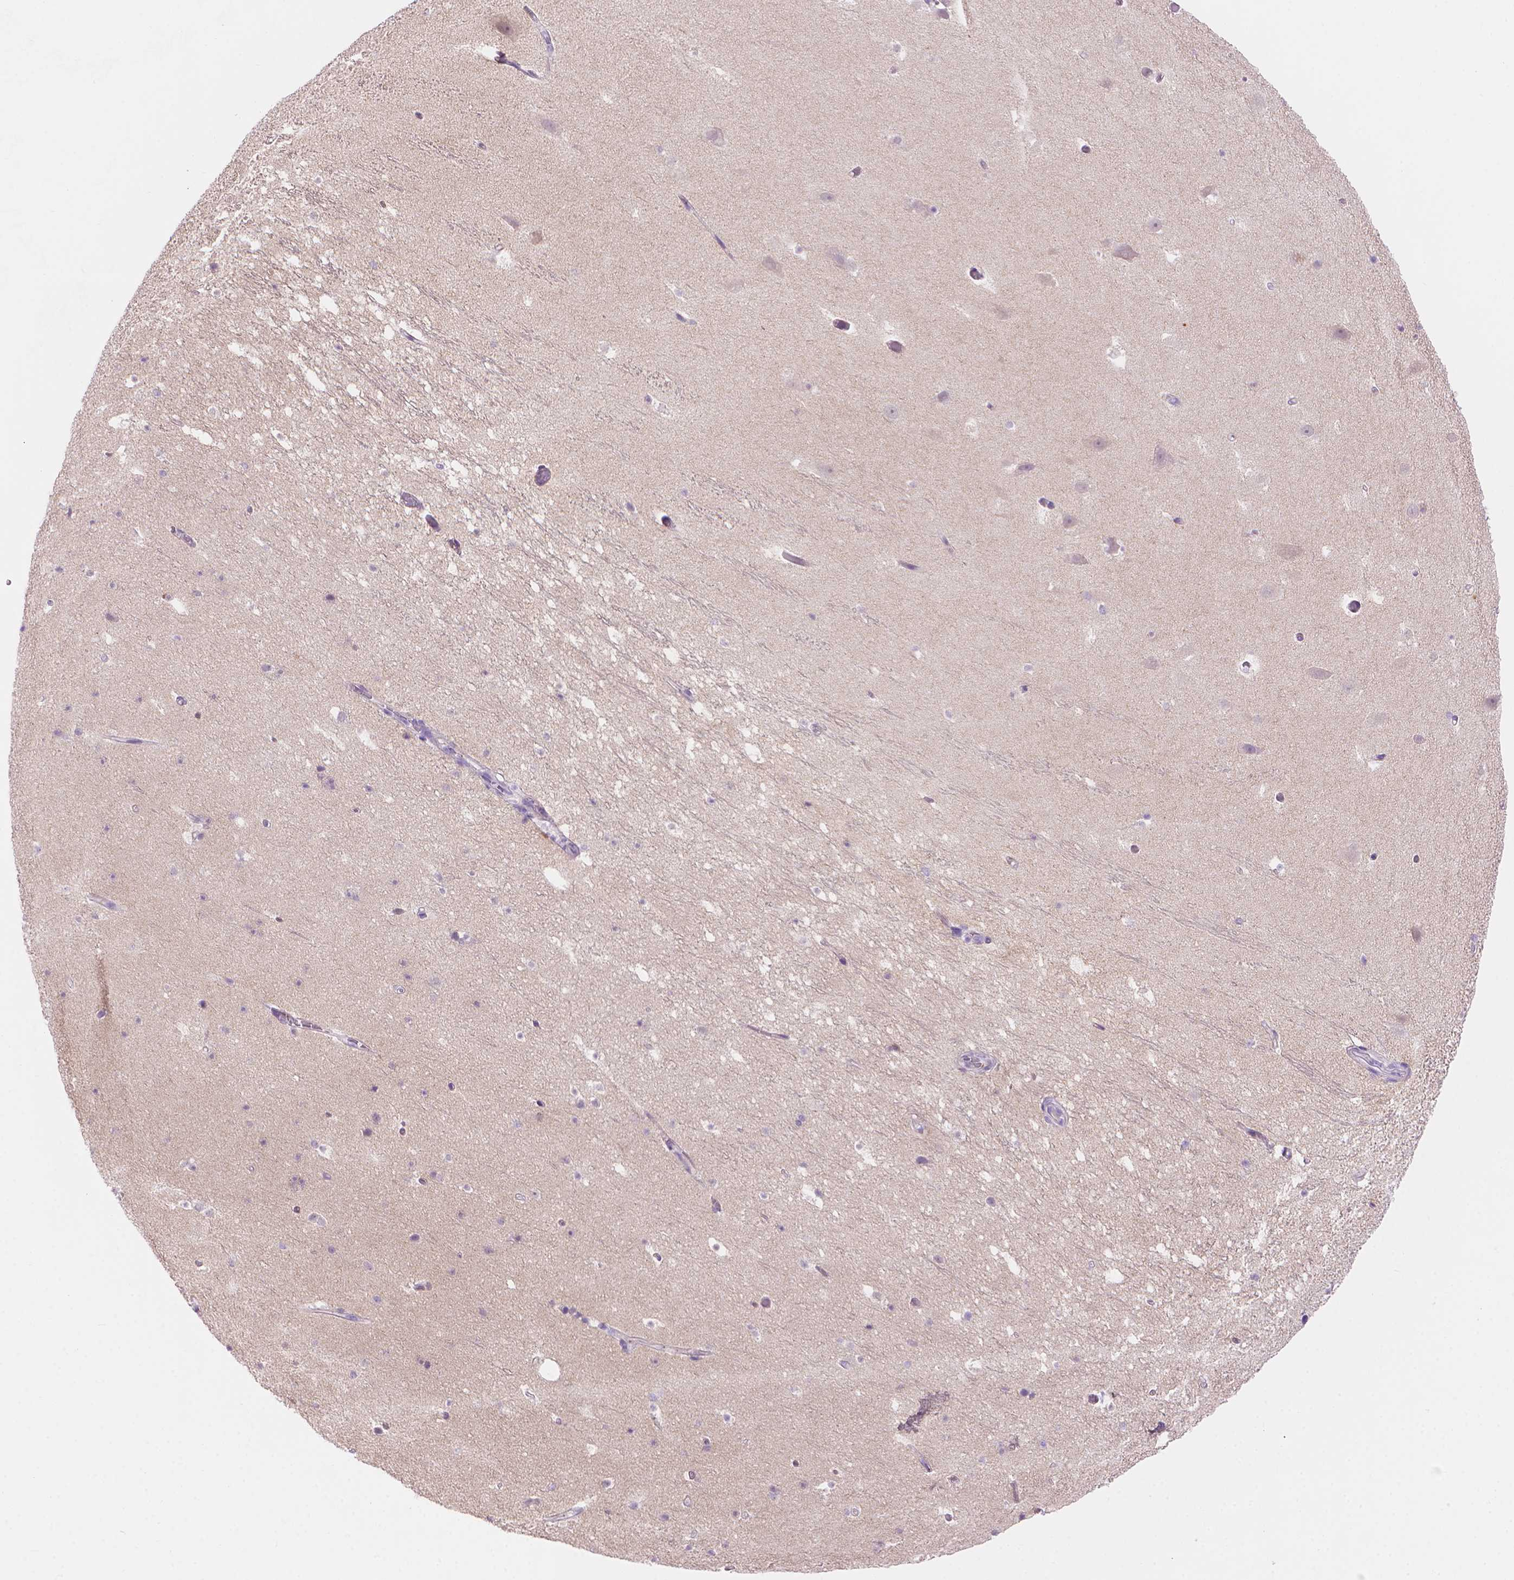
{"staining": {"intensity": "weak", "quantity": "<25%", "location": "nuclear"}, "tissue": "hippocampus", "cell_type": "Glial cells", "image_type": "normal", "snomed": [{"axis": "morphology", "description": "Normal tissue, NOS"}, {"axis": "topography", "description": "Hippocampus"}], "caption": "A high-resolution photomicrograph shows immunohistochemistry (IHC) staining of normal hippocampus, which reveals no significant staining in glial cells.", "gene": "AMMECR1L", "patient": {"sex": "male", "age": 26}}